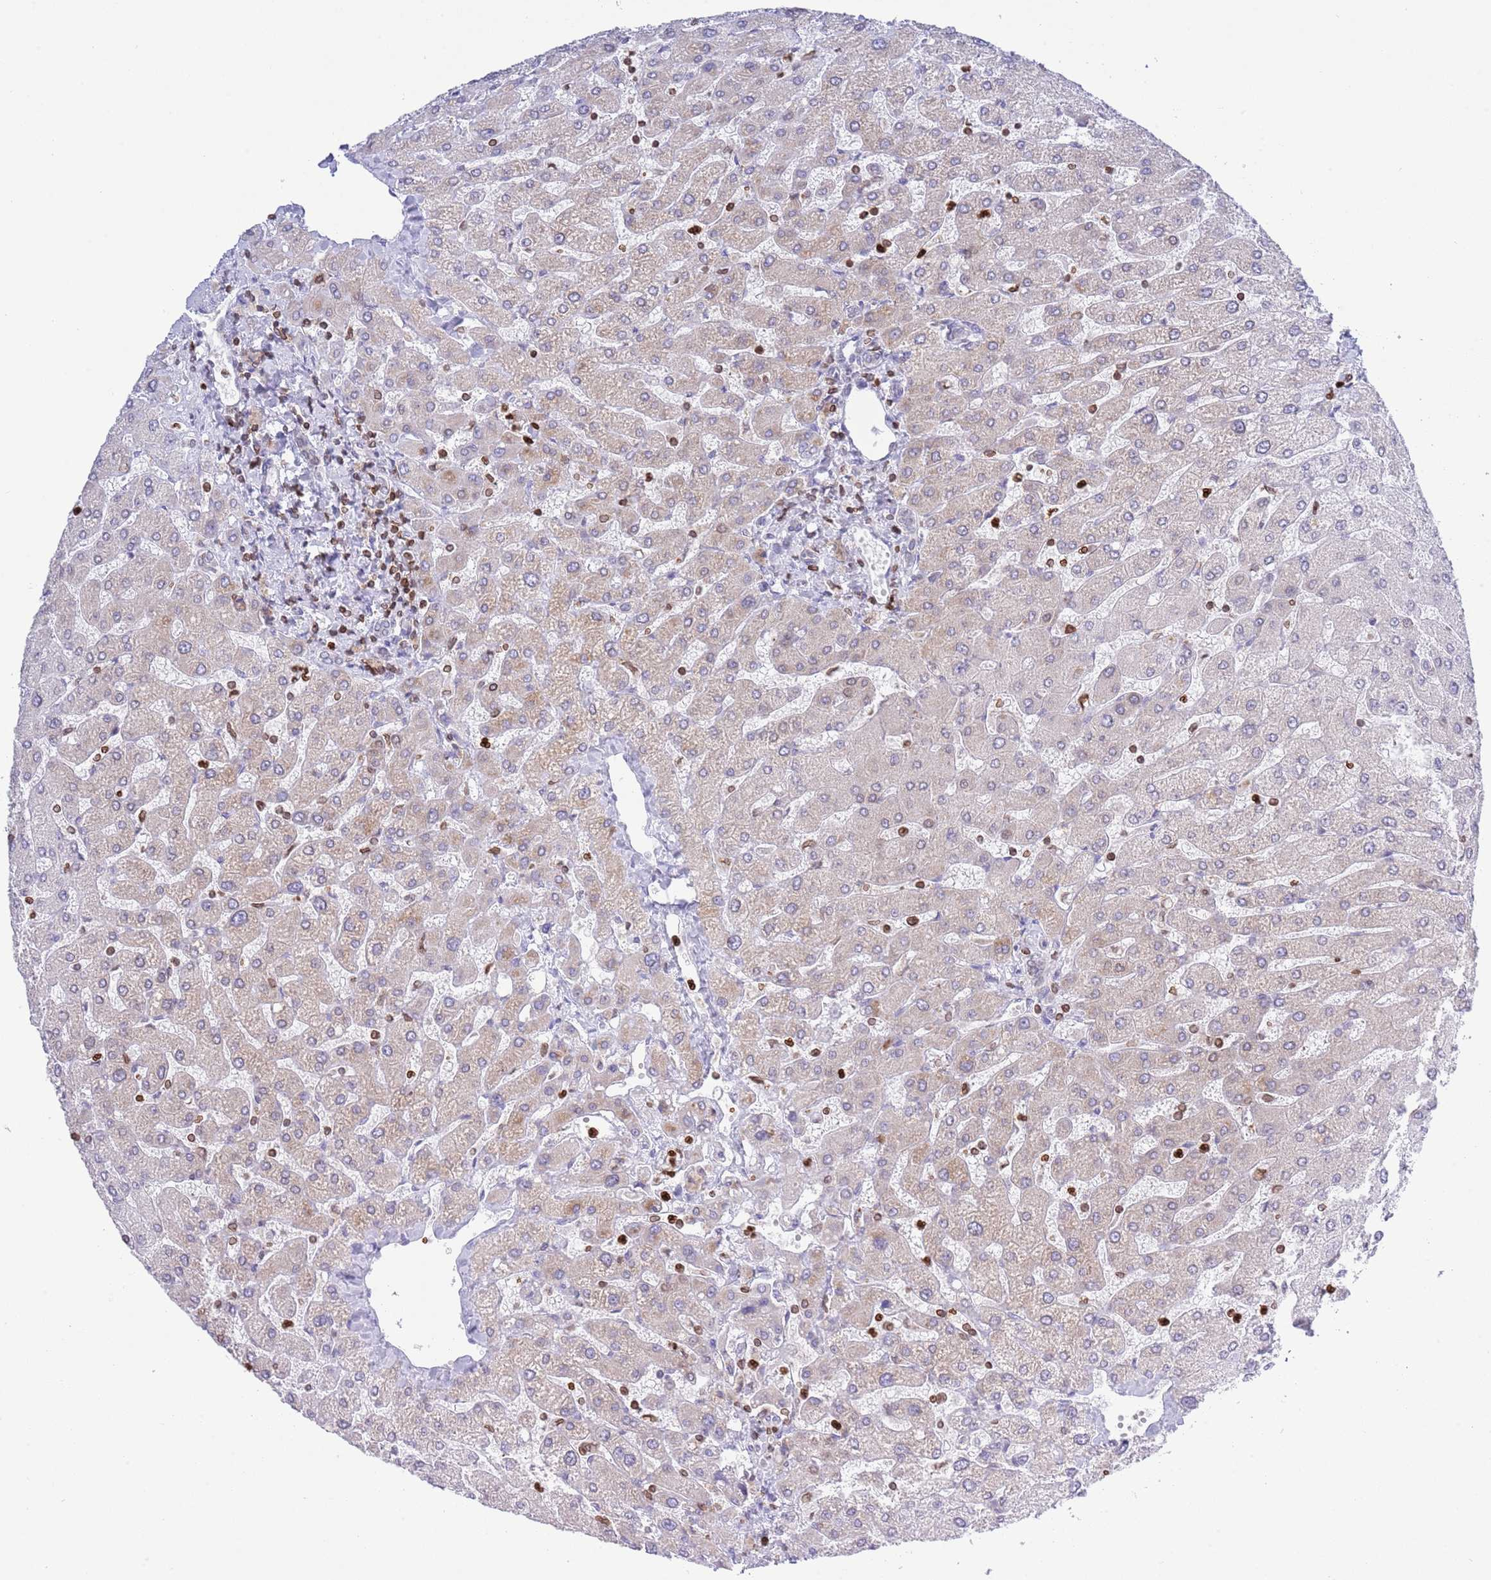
{"staining": {"intensity": "negative", "quantity": "none", "location": "none"}, "tissue": "liver", "cell_type": "Cholangiocytes", "image_type": "normal", "snomed": [{"axis": "morphology", "description": "Normal tissue, NOS"}, {"axis": "topography", "description": "Liver"}], "caption": "High power microscopy histopathology image of an immunohistochemistry (IHC) image of unremarkable liver, revealing no significant positivity in cholangiocytes. (DAB (3,3'-diaminobenzidine) immunohistochemistry (IHC) visualized using brightfield microscopy, high magnification).", "gene": "LBR", "patient": {"sex": "male", "age": 55}}